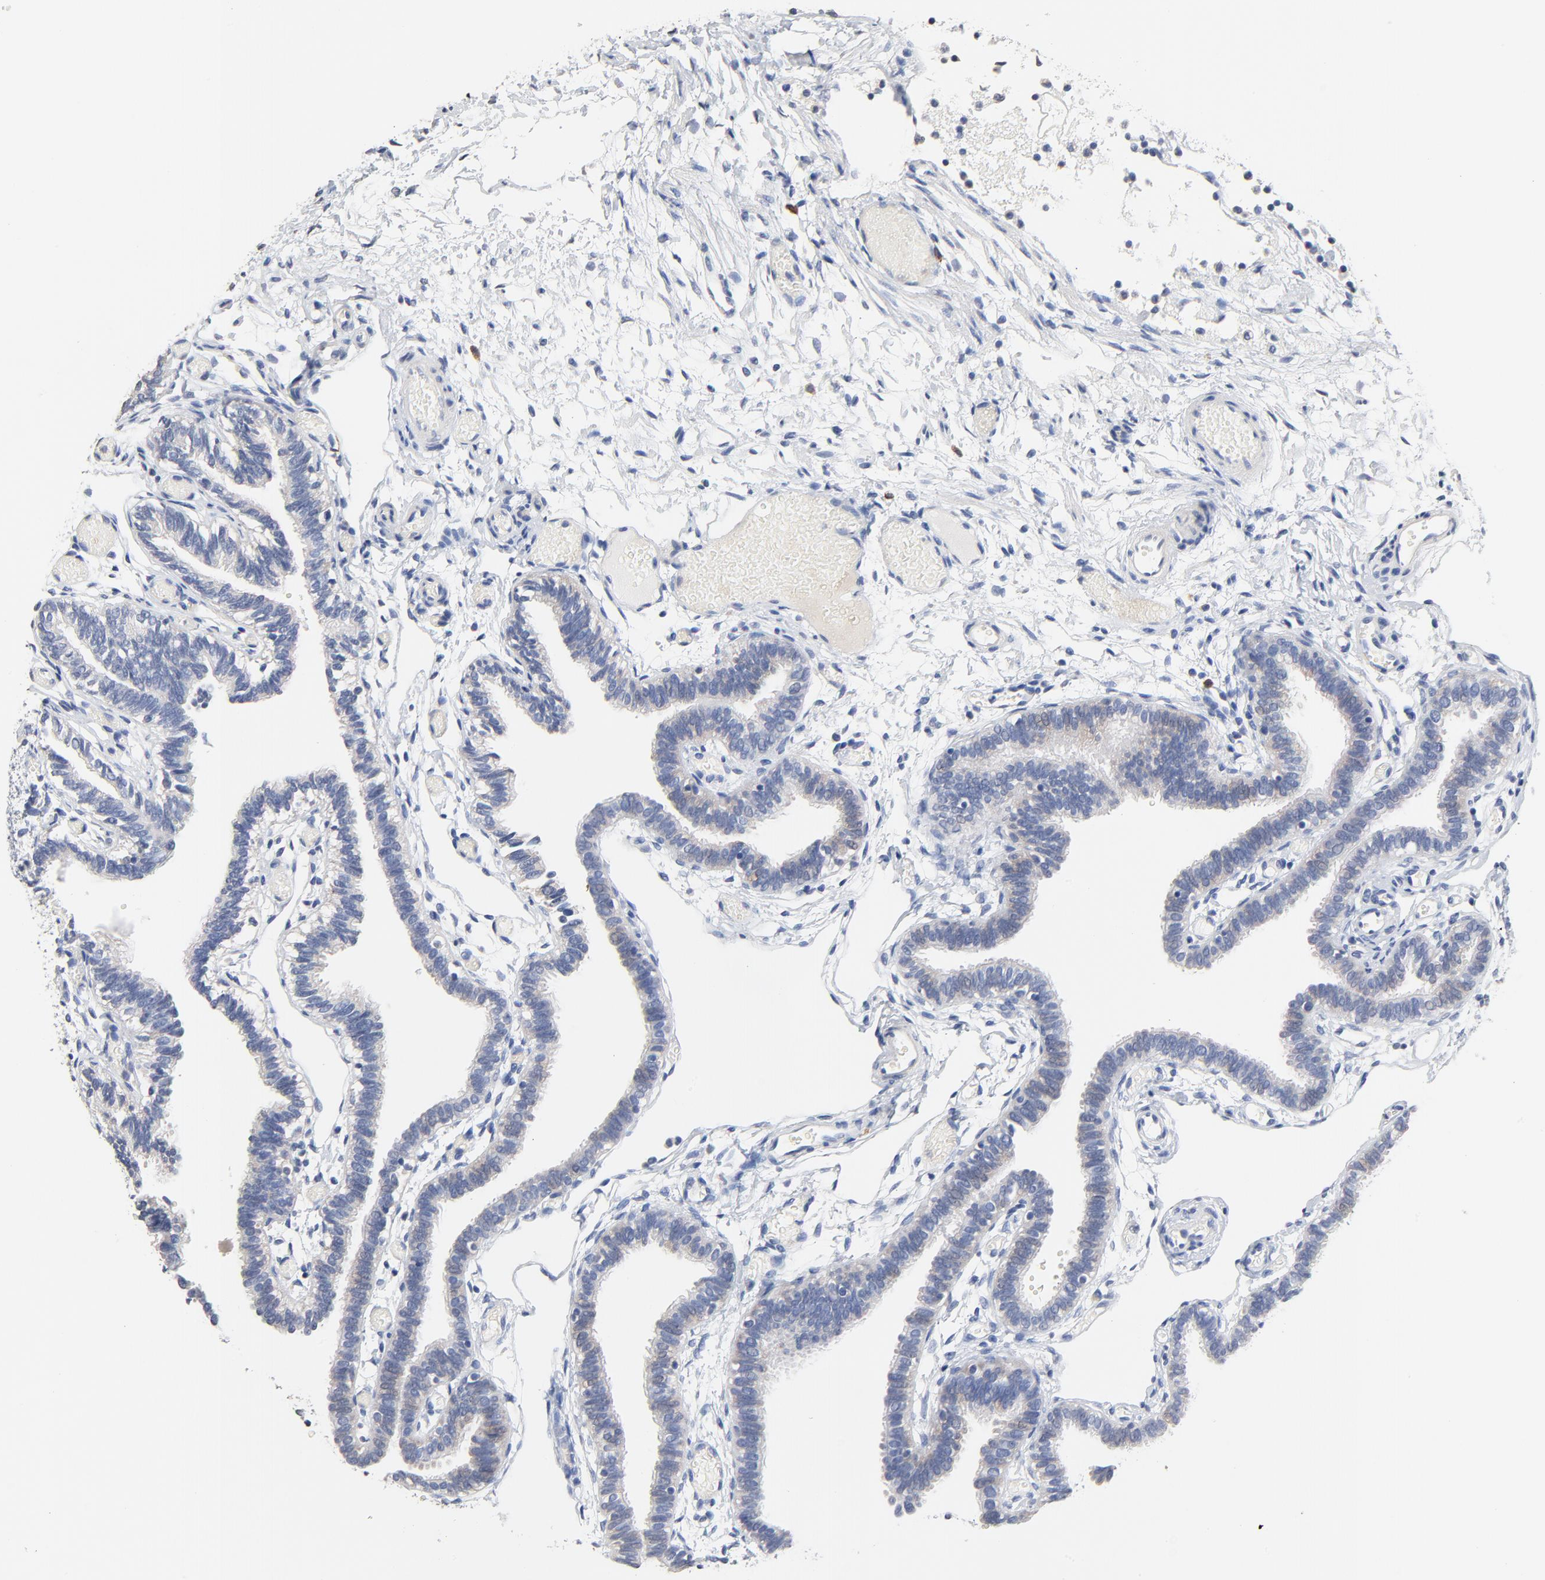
{"staining": {"intensity": "negative", "quantity": "none", "location": "none"}, "tissue": "fallopian tube", "cell_type": "Glandular cells", "image_type": "normal", "snomed": [{"axis": "morphology", "description": "Normal tissue, NOS"}, {"axis": "topography", "description": "Fallopian tube"}], "caption": "Fallopian tube stained for a protein using immunohistochemistry (IHC) shows no staining glandular cells.", "gene": "FBXL5", "patient": {"sex": "female", "age": 29}}